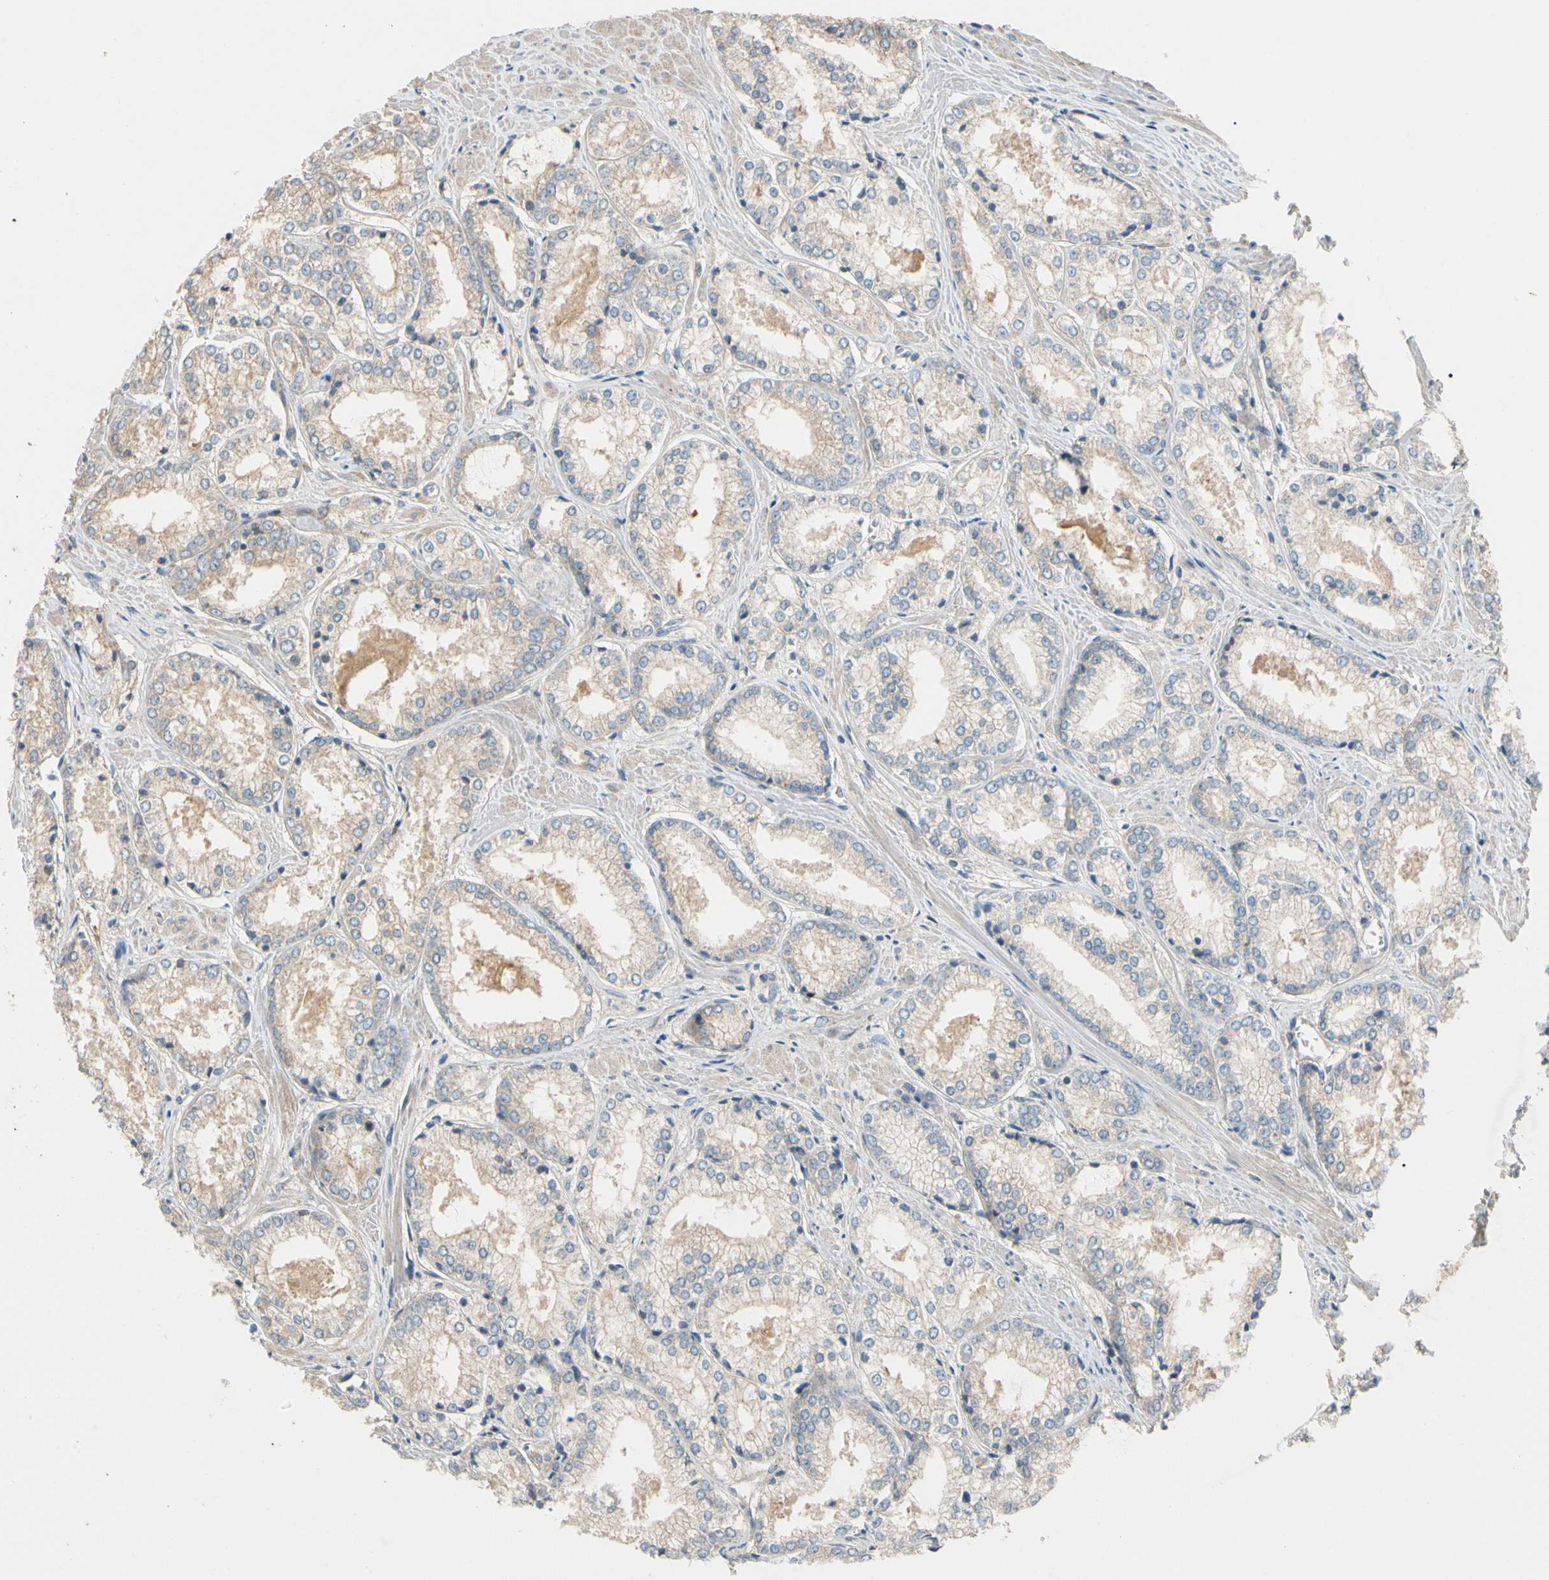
{"staining": {"intensity": "weak", "quantity": "<25%", "location": "cytoplasmic/membranous"}, "tissue": "prostate cancer", "cell_type": "Tumor cells", "image_type": "cancer", "snomed": [{"axis": "morphology", "description": "Adenocarcinoma, Low grade"}, {"axis": "topography", "description": "Prostate"}], "caption": "Prostate cancer (low-grade adenocarcinoma) stained for a protein using IHC shows no positivity tumor cells.", "gene": "USP46", "patient": {"sex": "male", "age": 64}}